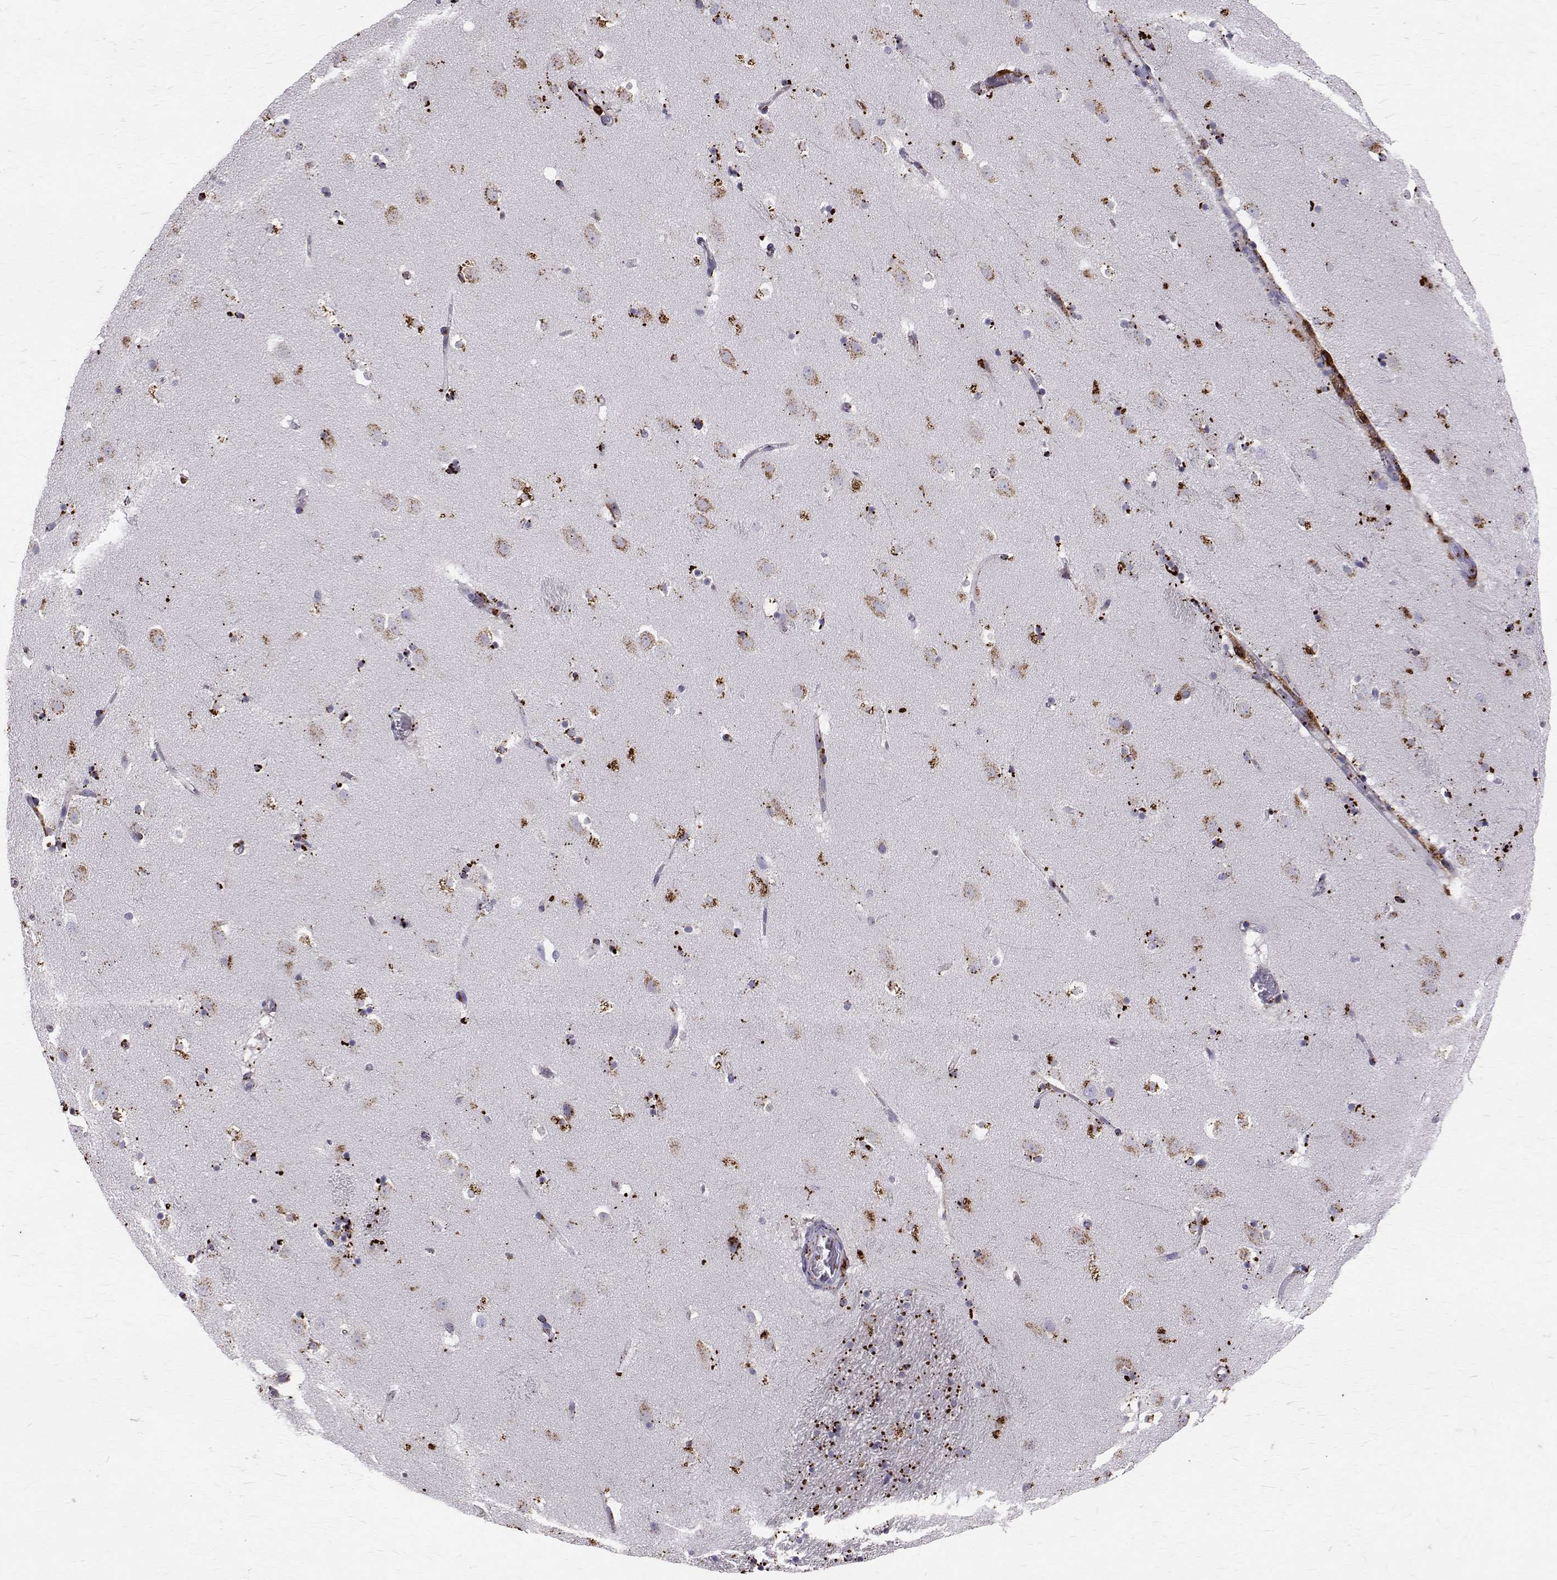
{"staining": {"intensity": "negative", "quantity": "none", "location": "none"}, "tissue": "caudate", "cell_type": "Glial cells", "image_type": "normal", "snomed": [{"axis": "morphology", "description": "Normal tissue, NOS"}, {"axis": "topography", "description": "Lateral ventricle wall"}], "caption": "Immunohistochemistry of benign caudate exhibits no positivity in glial cells. (DAB (3,3'-diaminobenzidine) immunohistochemistry with hematoxylin counter stain).", "gene": "TPP1", "patient": {"sex": "male", "age": 37}}